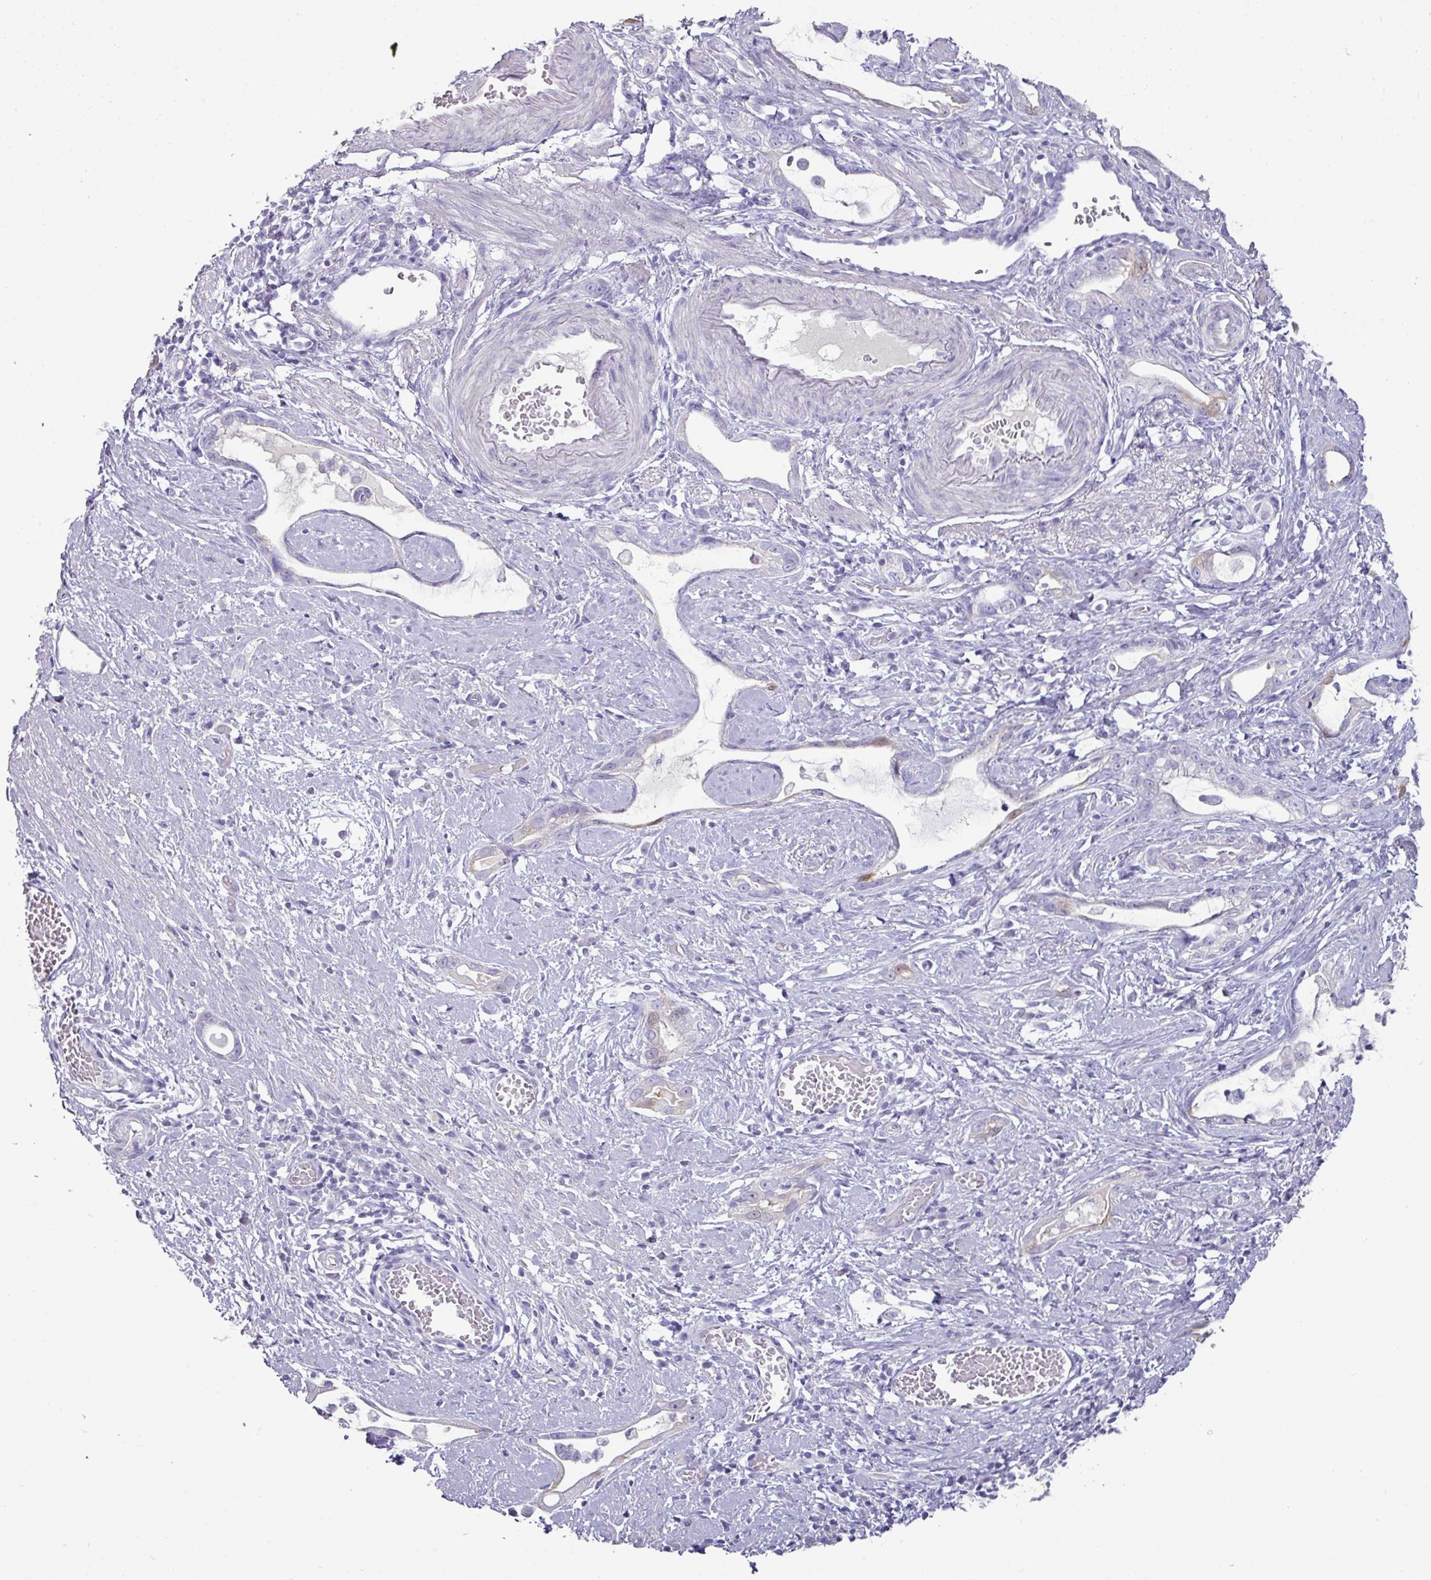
{"staining": {"intensity": "negative", "quantity": "none", "location": "none"}, "tissue": "stomach cancer", "cell_type": "Tumor cells", "image_type": "cancer", "snomed": [{"axis": "morphology", "description": "Adenocarcinoma, NOS"}, {"axis": "topography", "description": "Stomach"}], "caption": "High power microscopy photomicrograph of an immunohistochemistry (IHC) micrograph of adenocarcinoma (stomach), revealing no significant positivity in tumor cells. (Brightfield microscopy of DAB IHC at high magnification).", "gene": "GSTA3", "patient": {"sex": "male", "age": 55}}